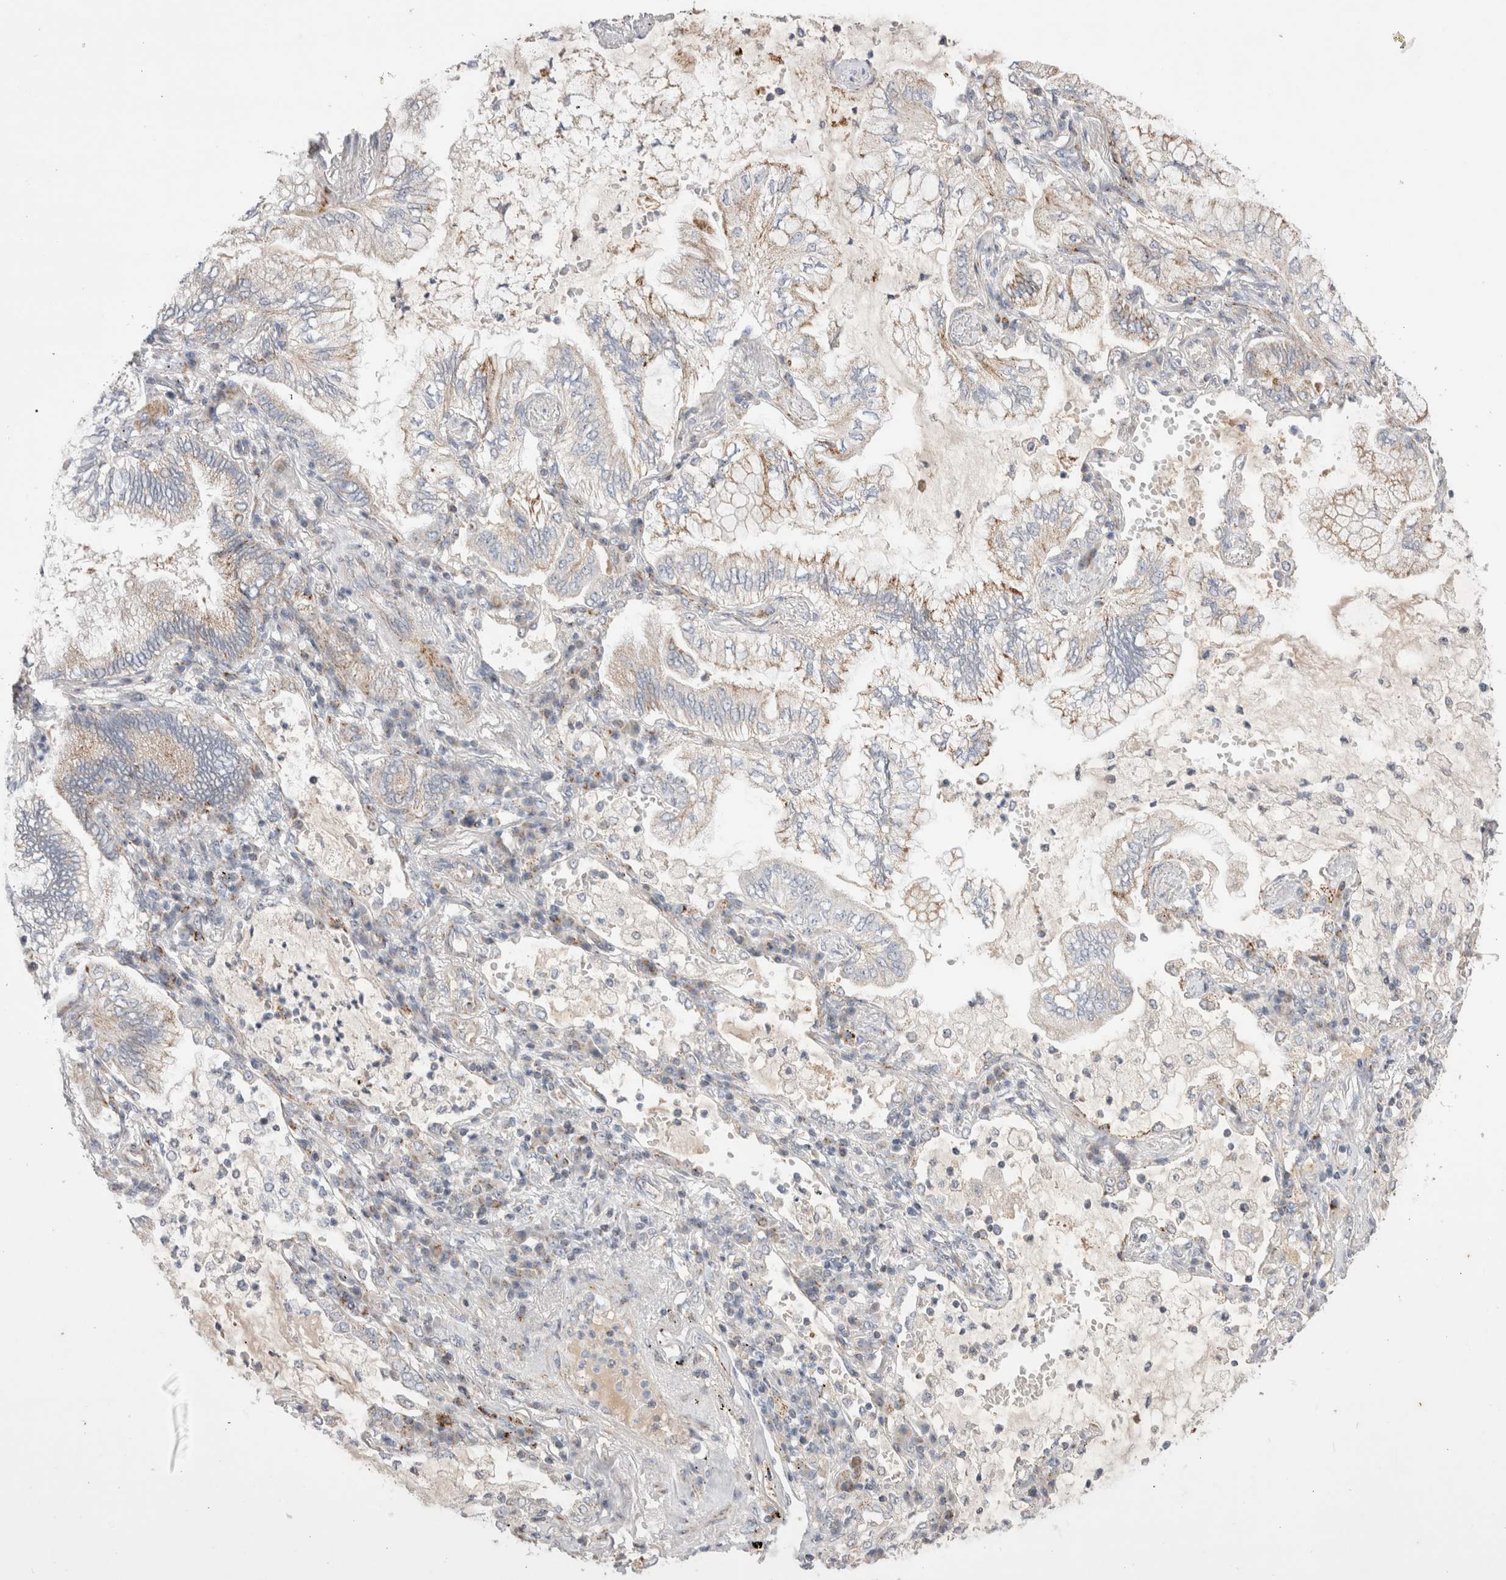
{"staining": {"intensity": "moderate", "quantity": ">75%", "location": "cytoplasmic/membranous"}, "tissue": "lung cancer", "cell_type": "Tumor cells", "image_type": "cancer", "snomed": [{"axis": "morphology", "description": "Adenocarcinoma, NOS"}, {"axis": "topography", "description": "Lung"}], "caption": "The micrograph reveals staining of lung cancer (adenocarcinoma), revealing moderate cytoplasmic/membranous protein positivity (brown color) within tumor cells.", "gene": "CHADL", "patient": {"sex": "female", "age": 70}}